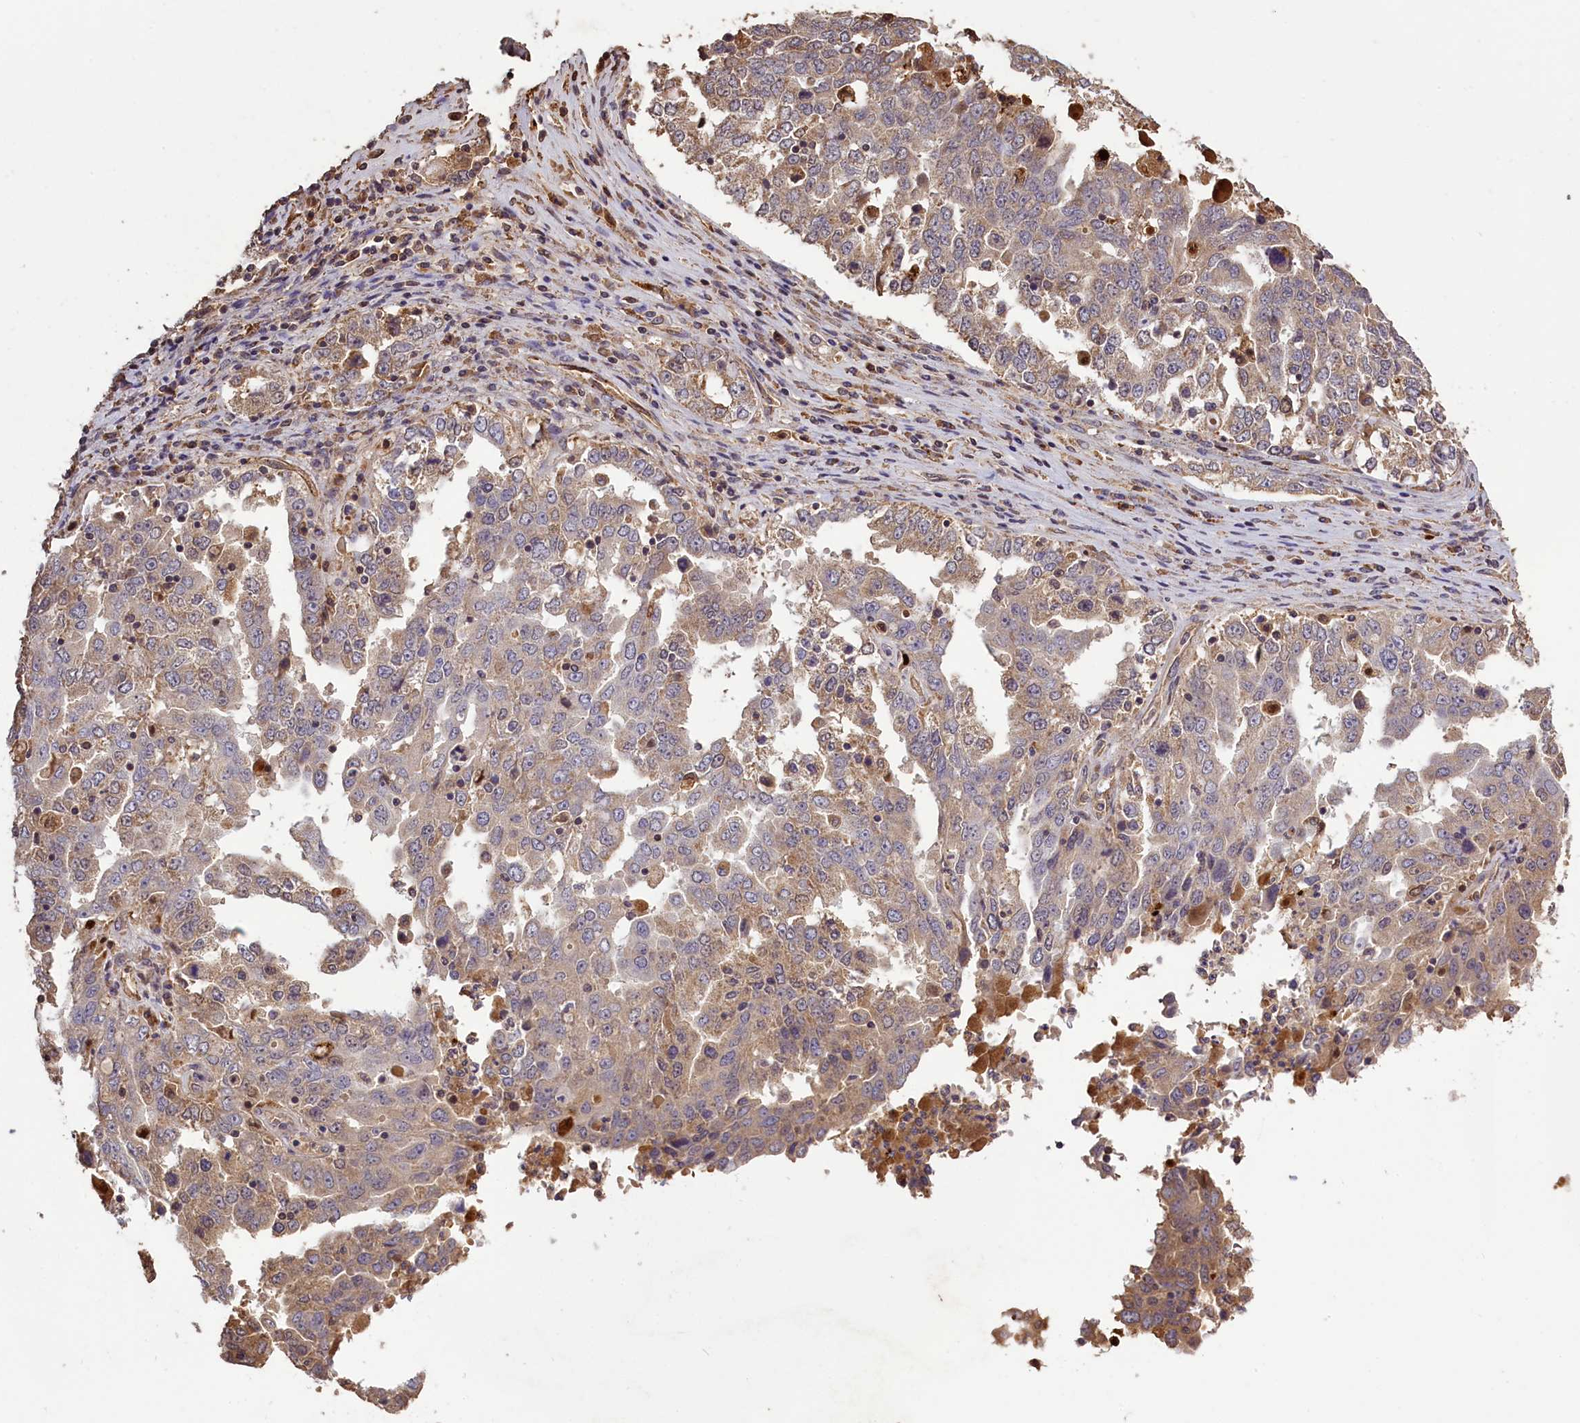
{"staining": {"intensity": "weak", "quantity": "25%-75%", "location": "cytoplasmic/membranous"}, "tissue": "ovarian cancer", "cell_type": "Tumor cells", "image_type": "cancer", "snomed": [{"axis": "morphology", "description": "Carcinoma, endometroid"}, {"axis": "topography", "description": "Ovary"}], "caption": "Brown immunohistochemical staining in ovarian endometroid carcinoma shows weak cytoplasmic/membranous positivity in about 25%-75% of tumor cells.", "gene": "CLRN2", "patient": {"sex": "female", "age": 62}}